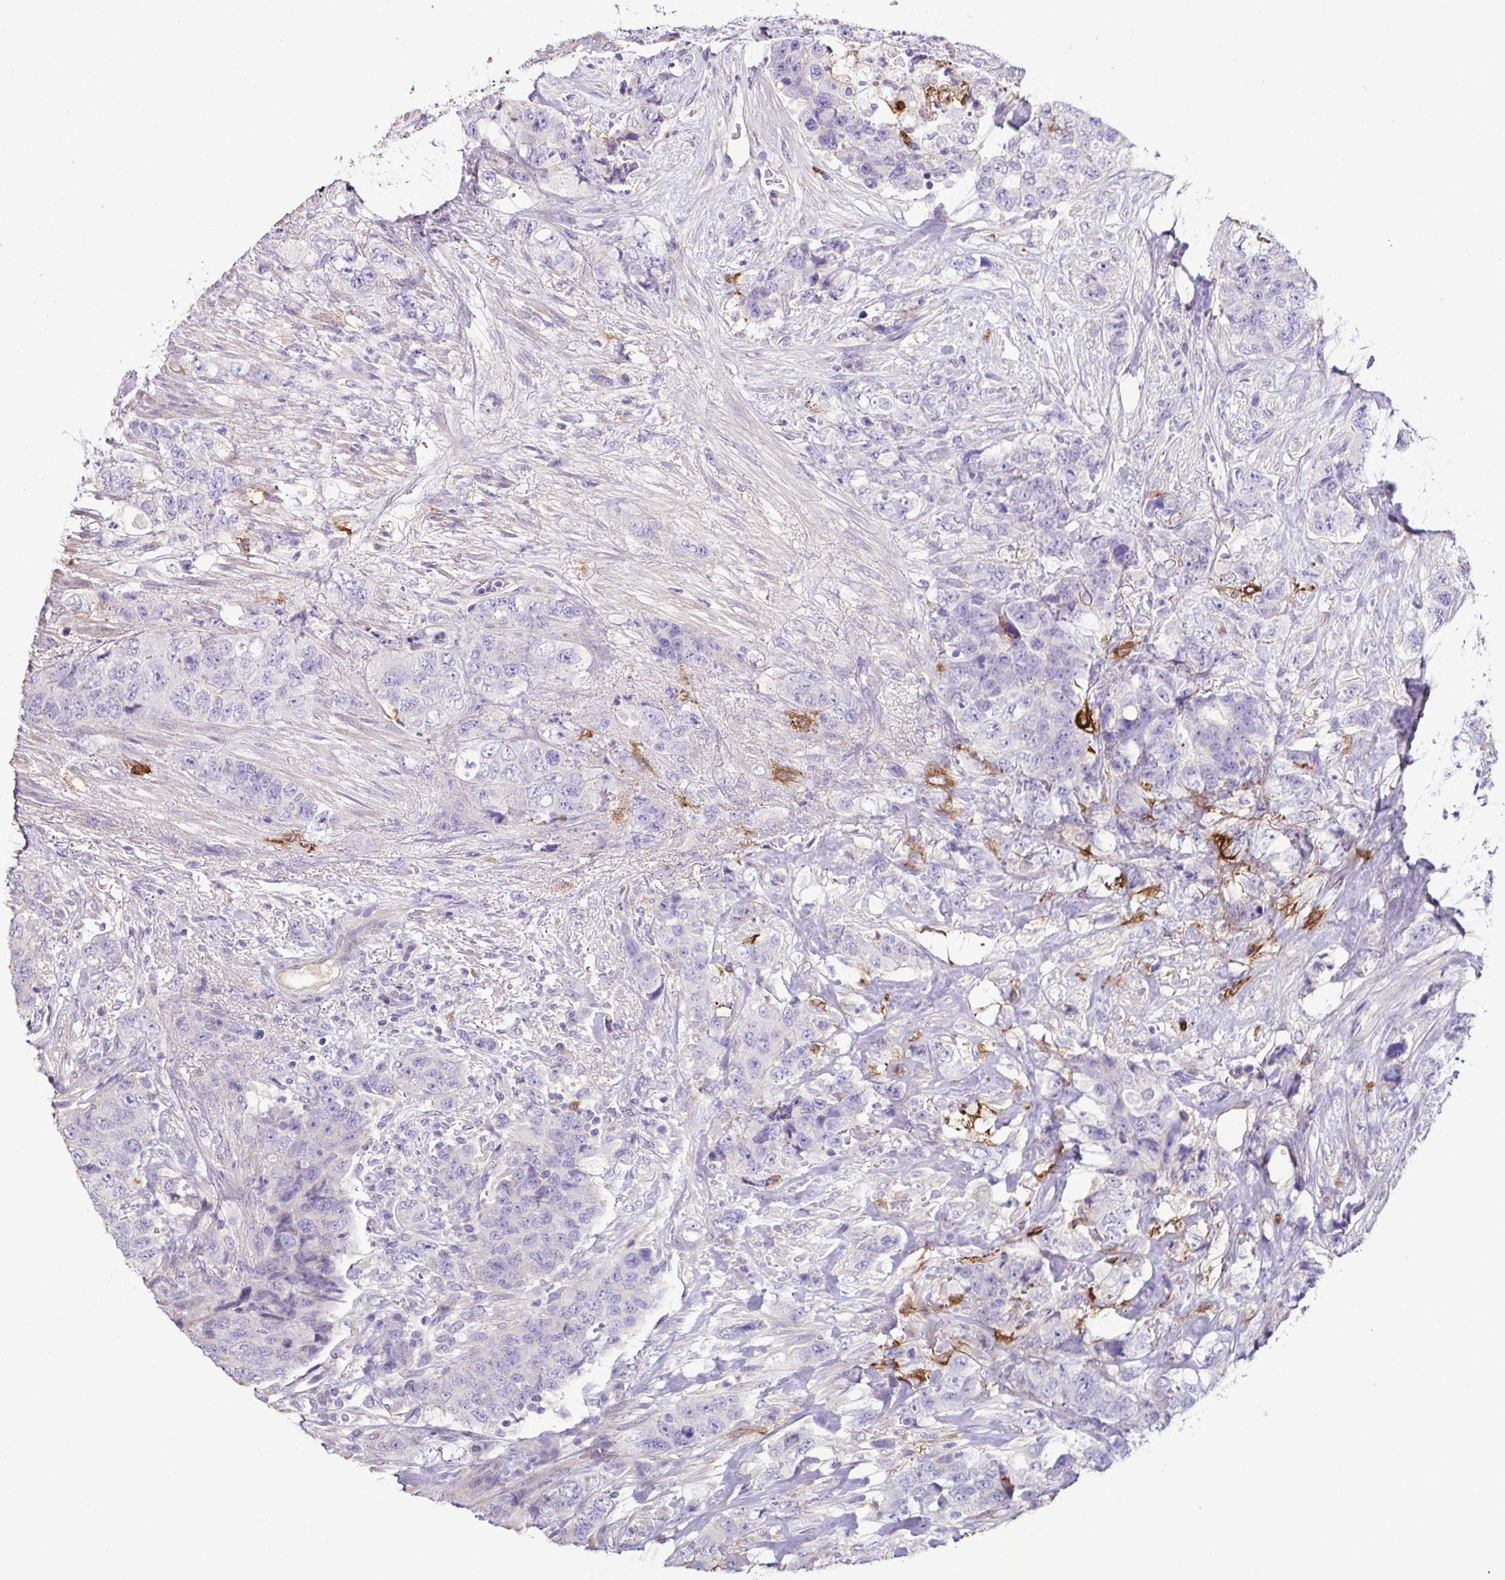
{"staining": {"intensity": "negative", "quantity": "none", "location": "none"}, "tissue": "urothelial cancer", "cell_type": "Tumor cells", "image_type": "cancer", "snomed": [{"axis": "morphology", "description": "Urothelial carcinoma, High grade"}, {"axis": "topography", "description": "Urinary bladder"}], "caption": "Immunohistochemistry of urothelial cancer exhibits no positivity in tumor cells.", "gene": "MARCO", "patient": {"sex": "female", "age": 78}}